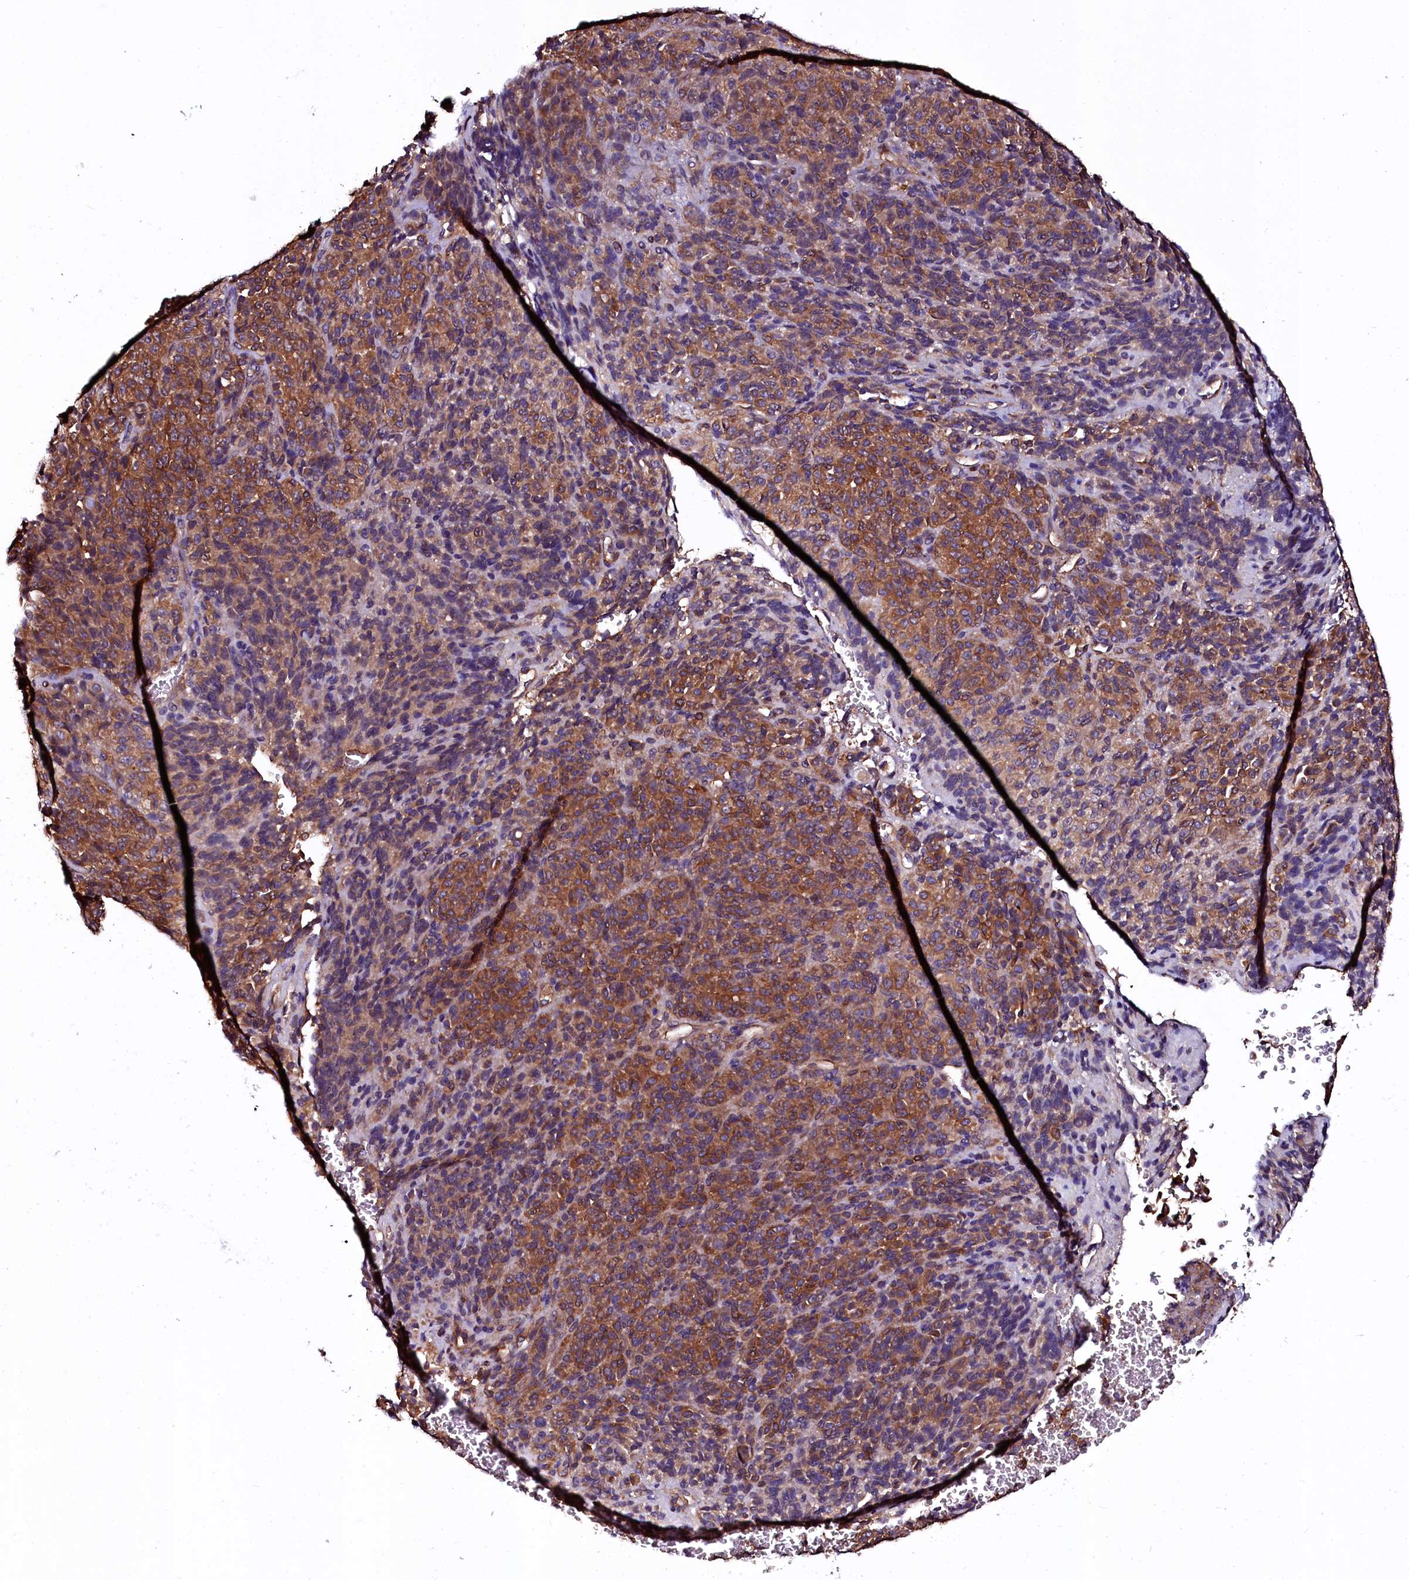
{"staining": {"intensity": "strong", "quantity": "25%-75%", "location": "cytoplasmic/membranous"}, "tissue": "melanoma", "cell_type": "Tumor cells", "image_type": "cancer", "snomed": [{"axis": "morphology", "description": "Malignant melanoma, Metastatic site"}, {"axis": "topography", "description": "Brain"}], "caption": "Protein analysis of melanoma tissue shows strong cytoplasmic/membranous expression in about 25%-75% of tumor cells.", "gene": "APPL2", "patient": {"sex": "female", "age": 56}}